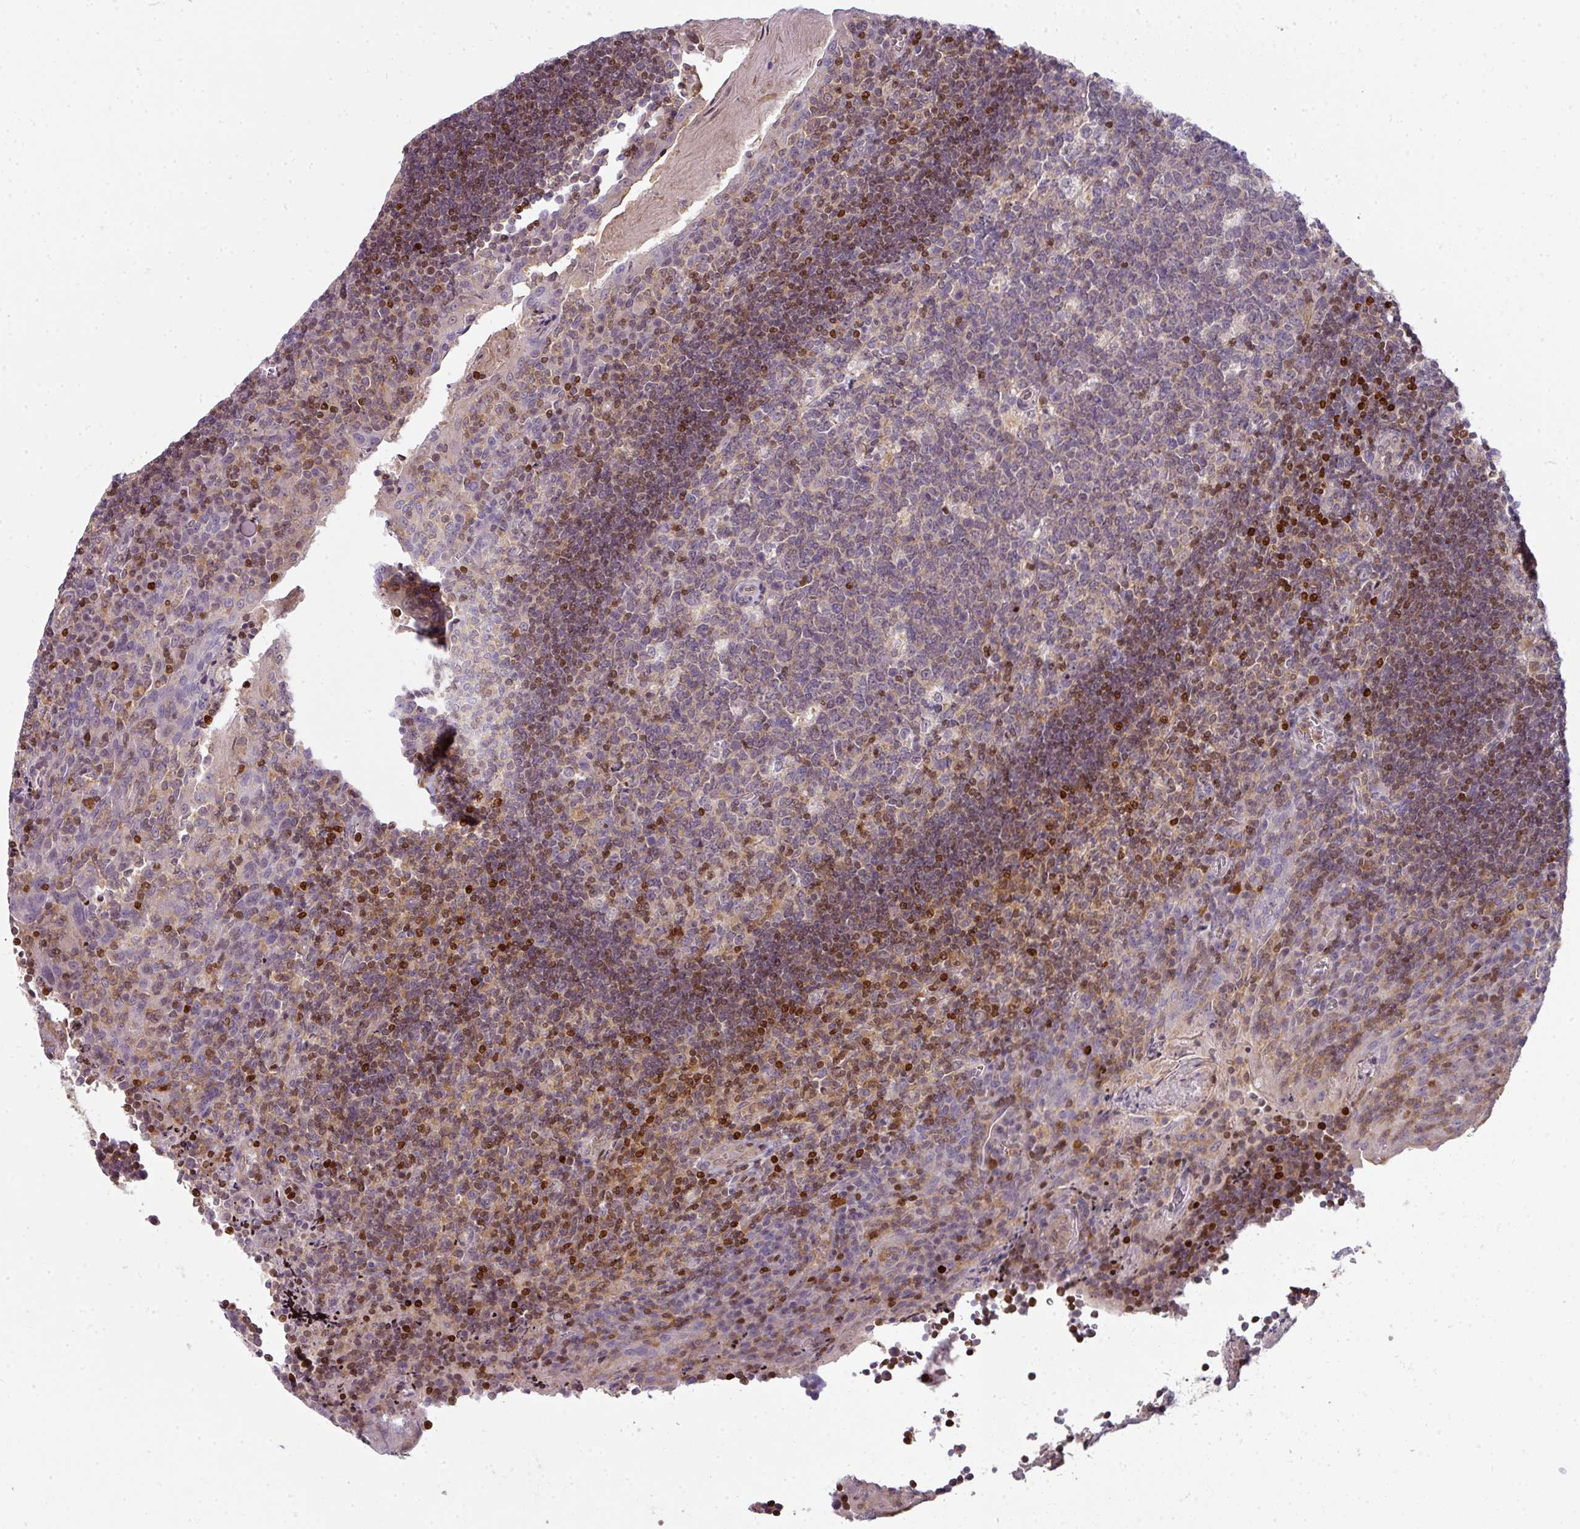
{"staining": {"intensity": "moderate", "quantity": "<25%", "location": "nuclear"}, "tissue": "tonsil", "cell_type": "Germinal center cells", "image_type": "normal", "snomed": [{"axis": "morphology", "description": "Normal tissue, NOS"}, {"axis": "topography", "description": "Tonsil"}], "caption": "Brown immunohistochemical staining in unremarkable human tonsil displays moderate nuclear staining in about <25% of germinal center cells.", "gene": "STAT5A", "patient": {"sex": "male", "age": 17}}